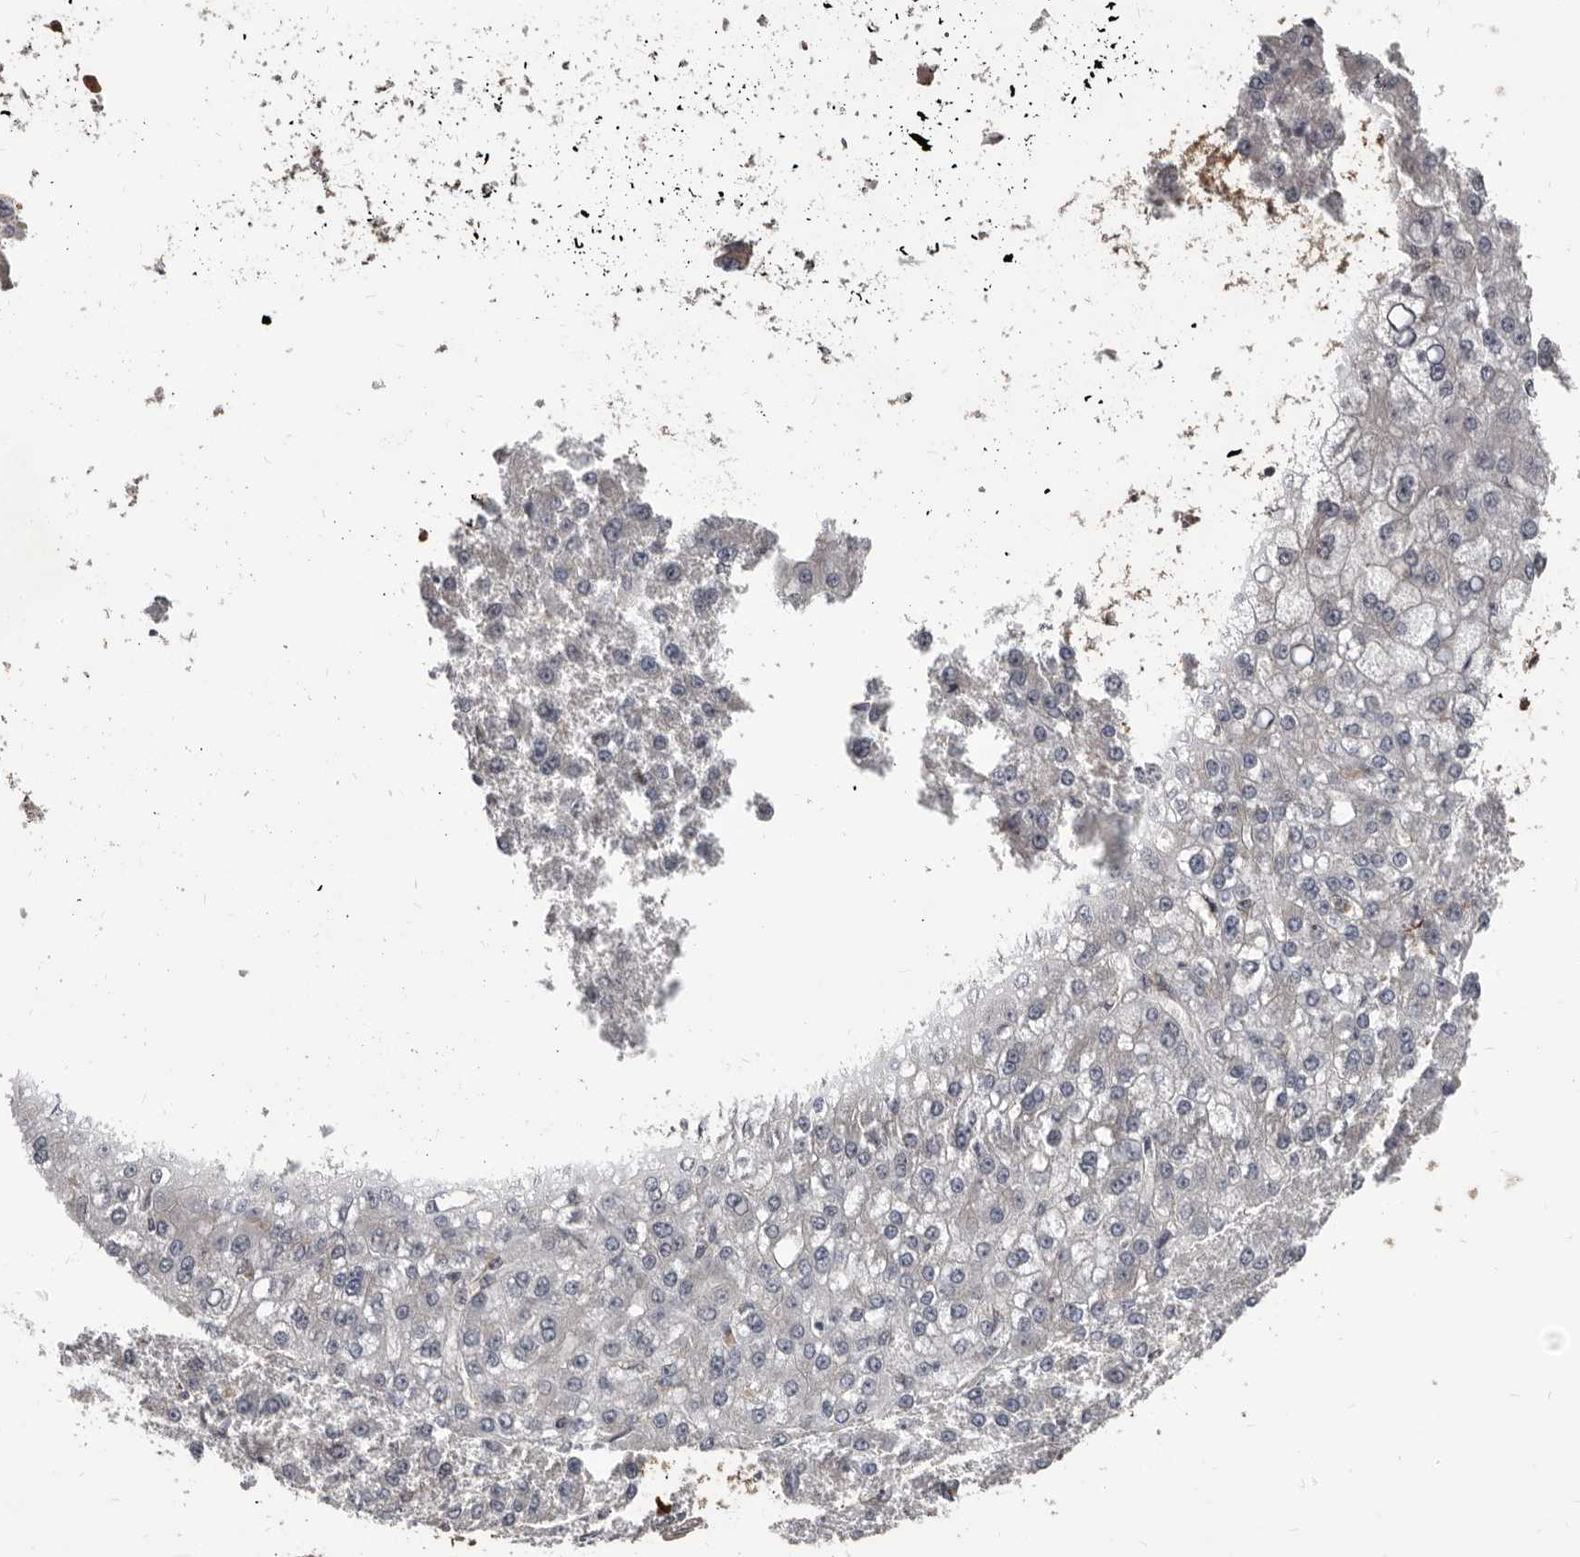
{"staining": {"intensity": "weak", "quantity": "<25%", "location": "cytoplasmic/membranous"}, "tissue": "liver cancer", "cell_type": "Tumor cells", "image_type": "cancer", "snomed": [{"axis": "morphology", "description": "Carcinoma, Hepatocellular, NOS"}, {"axis": "topography", "description": "Liver"}], "caption": "Tumor cells show no significant protein staining in hepatocellular carcinoma (liver). The staining is performed using DAB (3,3'-diaminobenzidine) brown chromogen with nuclei counter-stained in using hematoxylin.", "gene": "ADAMTS20", "patient": {"sex": "male", "age": 67}}